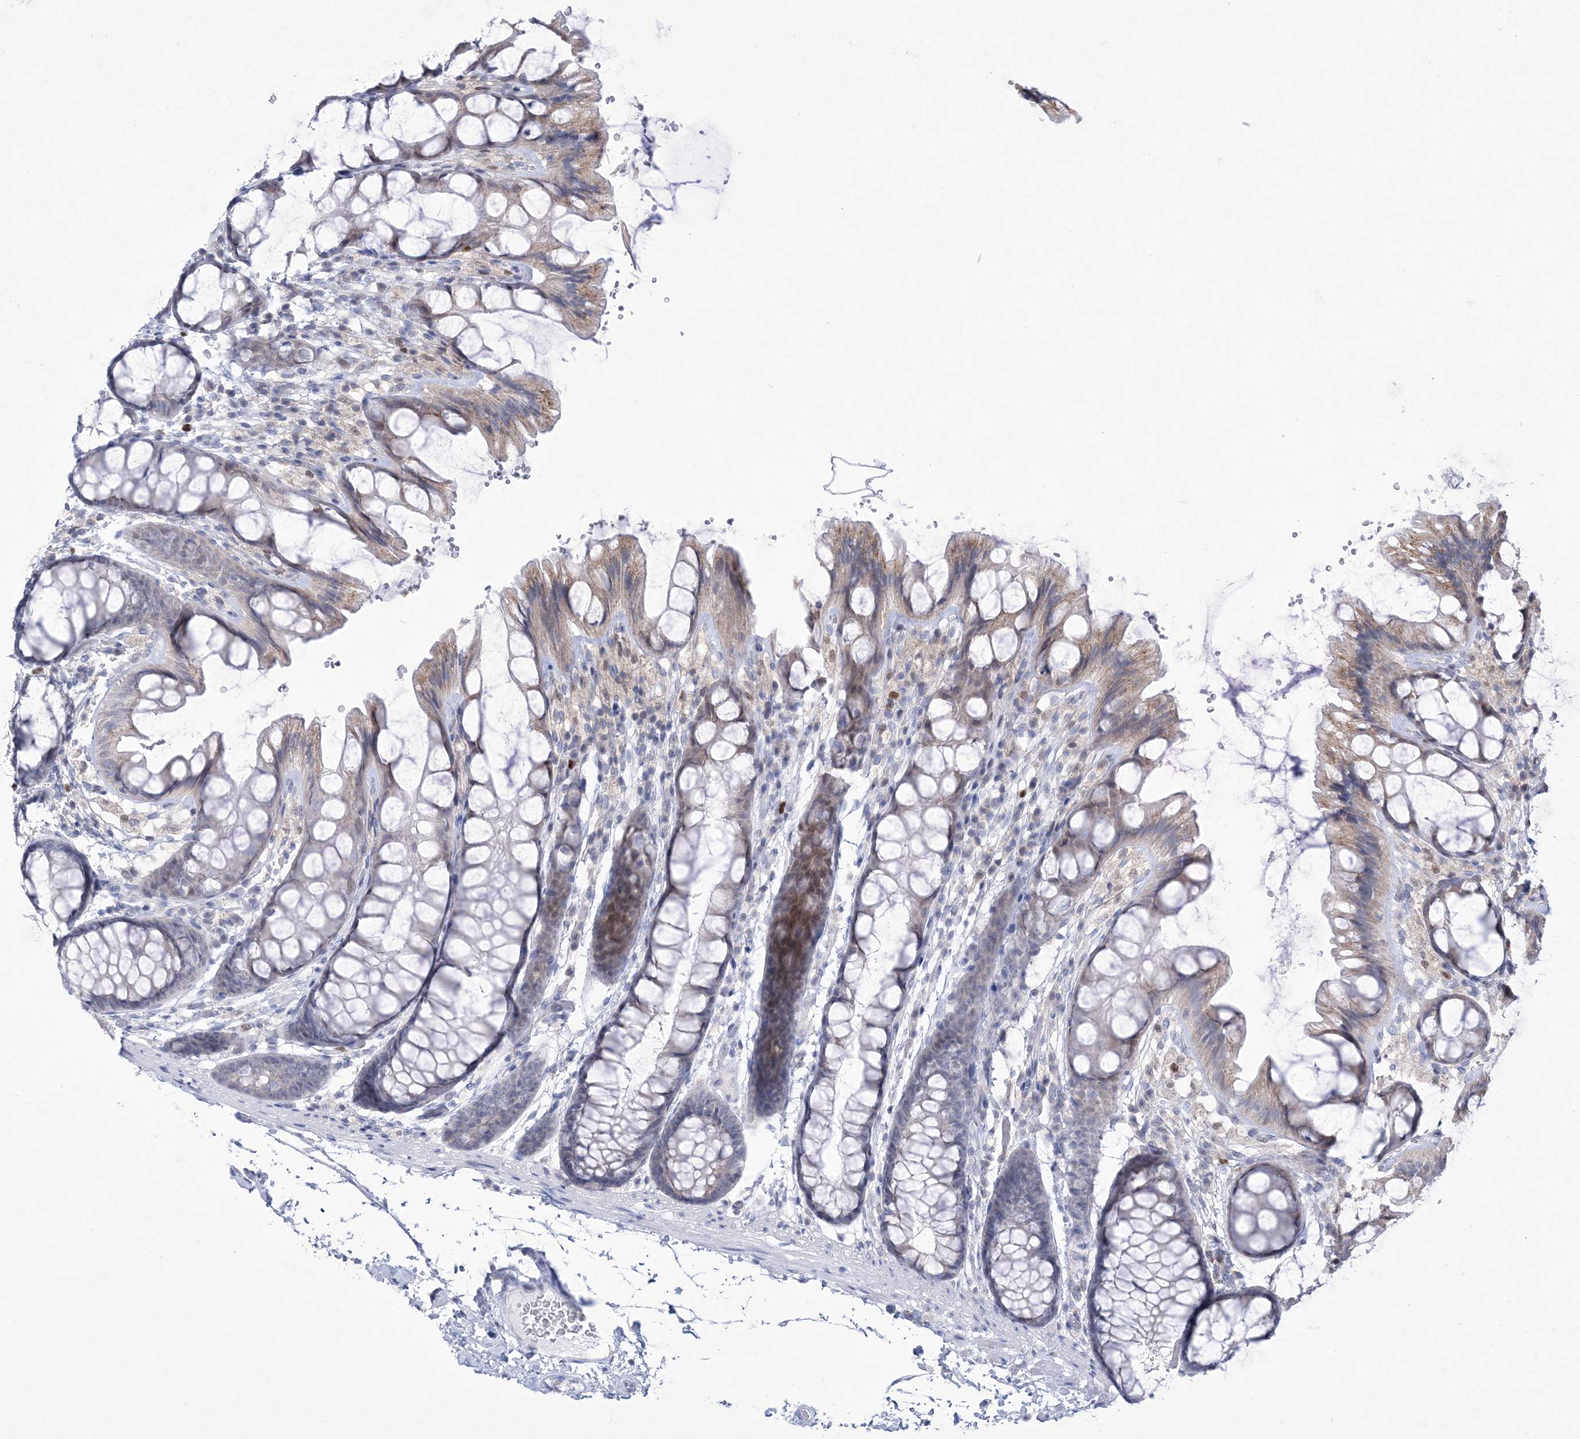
{"staining": {"intensity": "negative", "quantity": "none", "location": "none"}, "tissue": "colon", "cell_type": "Endothelial cells", "image_type": "normal", "snomed": [{"axis": "morphology", "description": "Normal tissue, NOS"}, {"axis": "topography", "description": "Colon"}], "caption": "Immunohistochemistry image of benign human colon stained for a protein (brown), which displays no expression in endothelial cells. (Immunohistochemistry (ihc), brightfield microscopy, high magnification).", "gene": "WDR27", "patient": {"sex": "male", "age": 47}}